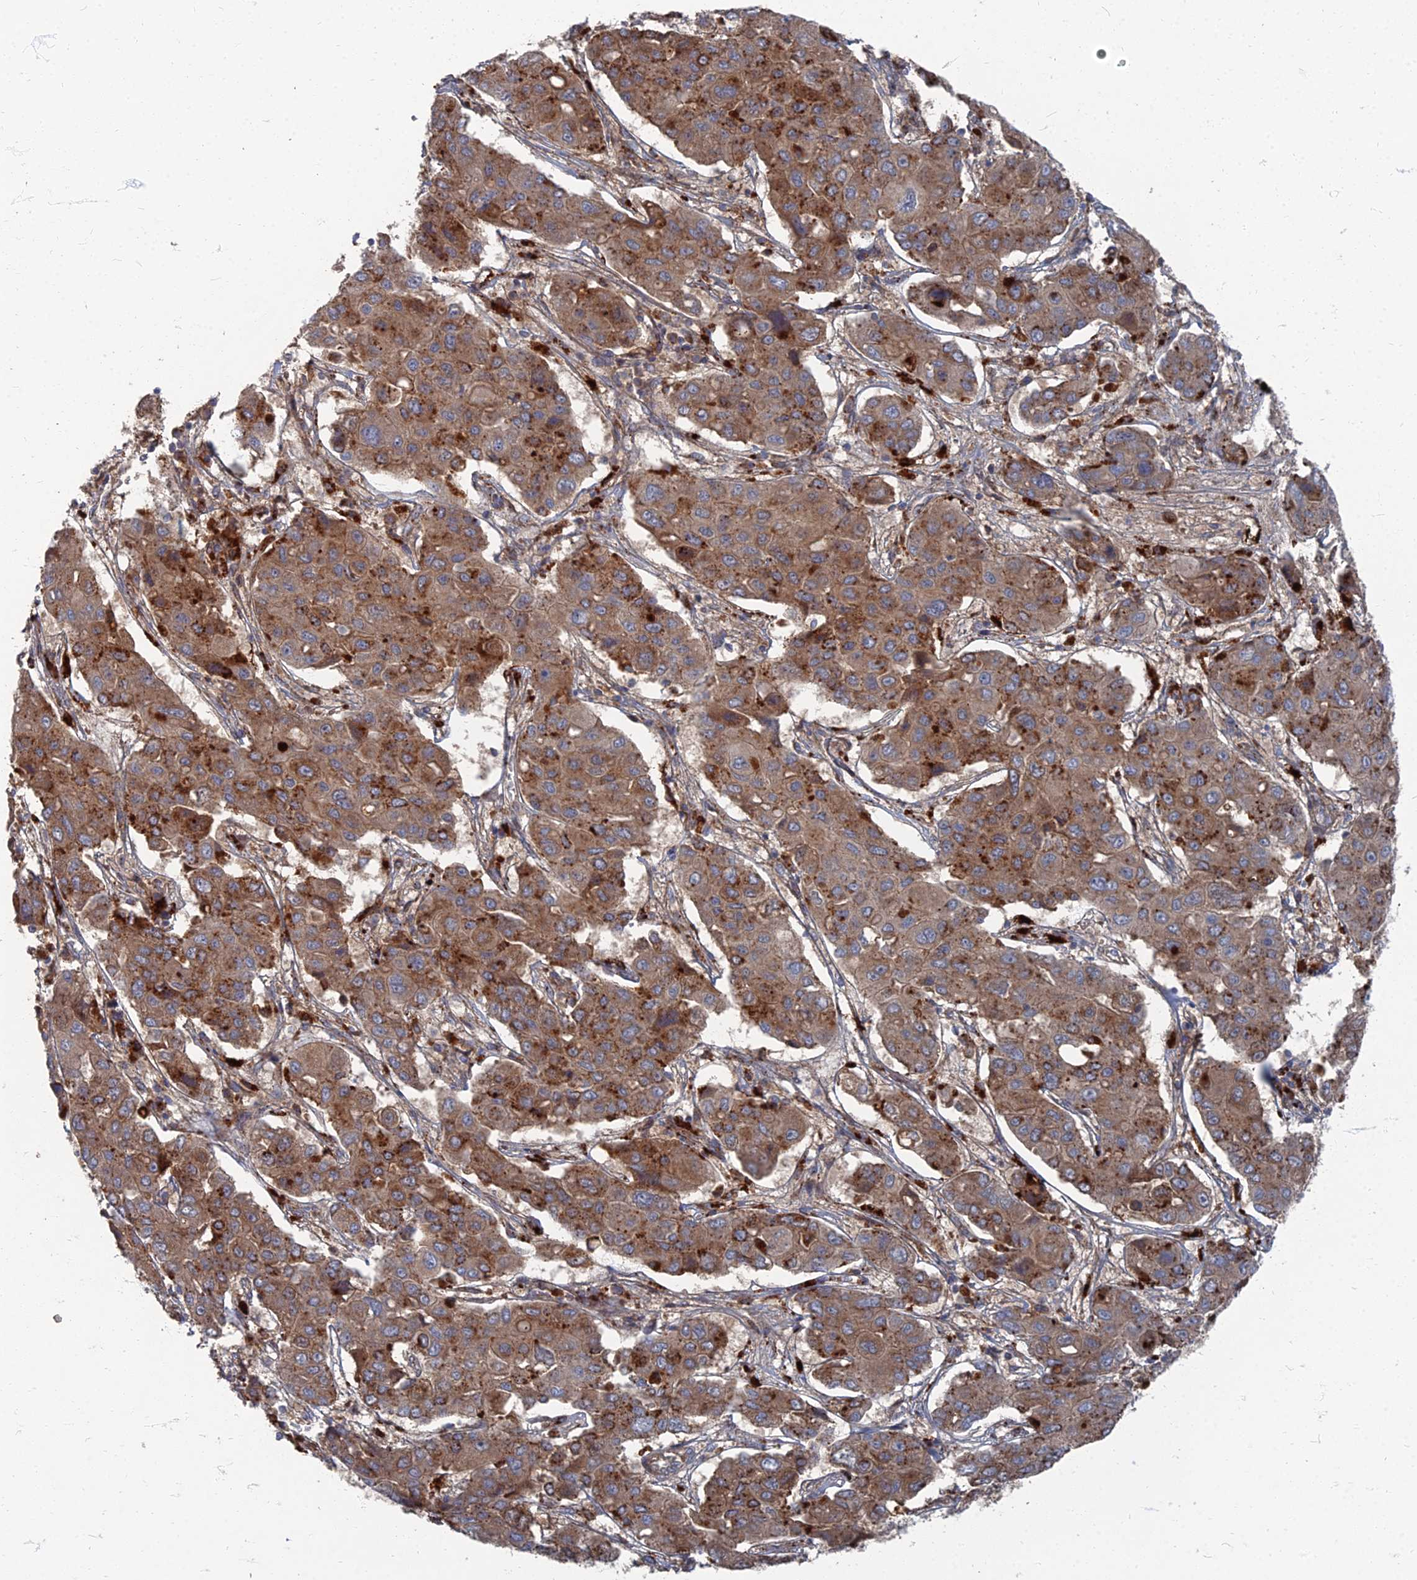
{"staining": {"intensity": "moderate", "quantity": ">75%", "location": "cytoplasmic/membranous"}, "tissue": "liver cancer", "cell_type": "Tumor cells", "image_type": "cancer", "snomed": [{"axis": "morphology", "description": "Cholangiocarcinoma"}, {"axis": "topography", "description": "Liver"}], "caption": "Protein staining shows moderate cytoplasmic/membranous expression in about >75% of tumor cells in liver cholangiocarcinoma.", "gene": "PPCDC", "patient": {"sex": "male", "age": 67}}